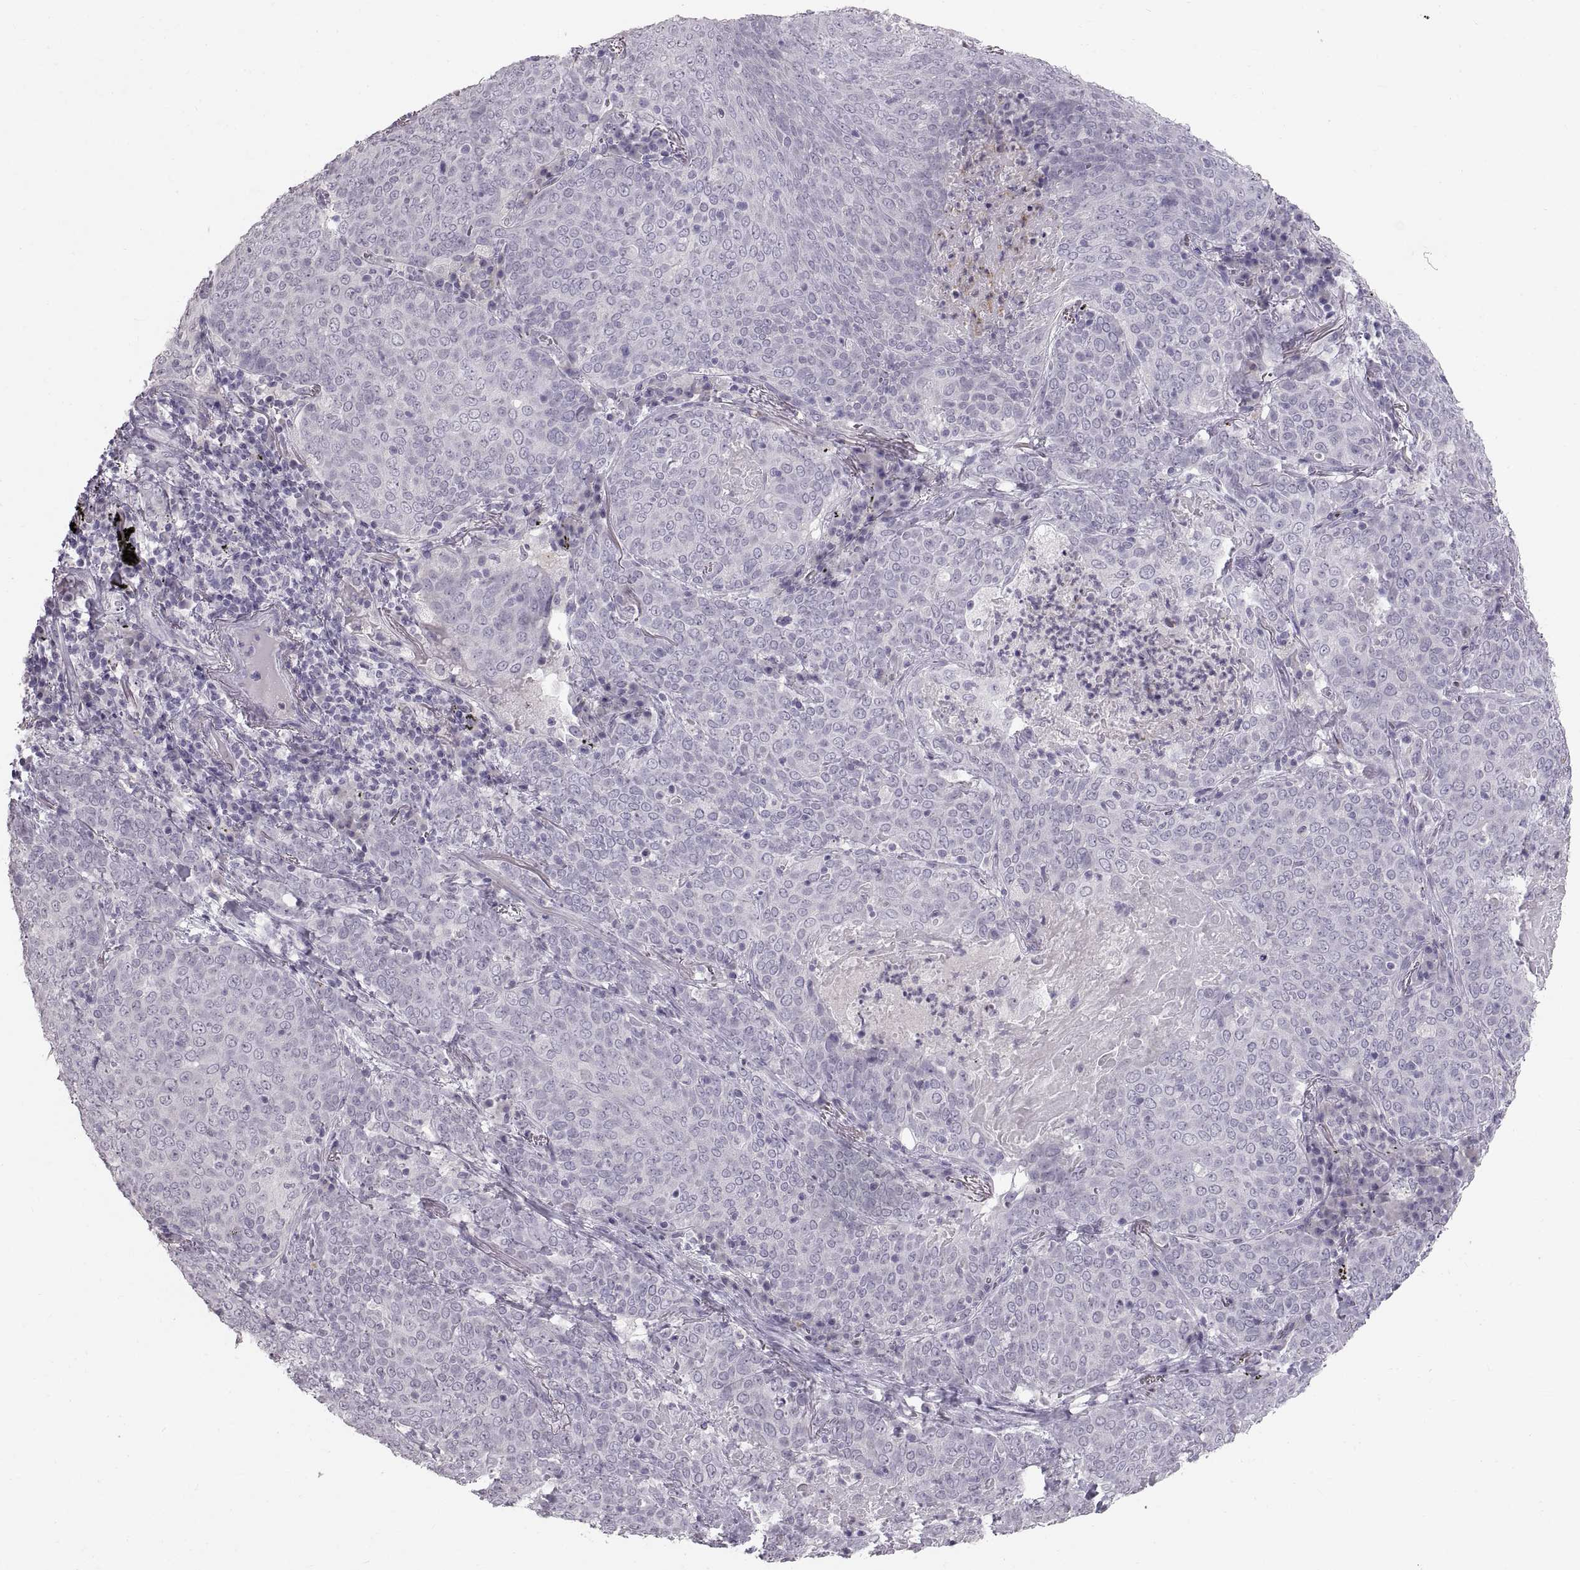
{"staining": {"intensity": "negative", "quantity": "none", "location": "none"}, "tissue": "lung cancer", "cell_type": "Tumor cells", "image_type": "cancer", "snomed": [{"axis": "morphology", "description": "Squamous cell carcinoma, NOS"}, {"axis": "topography", "description": "Lung"}], "caption": "Micrograph shows no protein staining in tumor cells of squamous cell carcinoma (lung) tissue.", "gene": "SPACDR", "patient": {"sex": "male", "age": 82}}